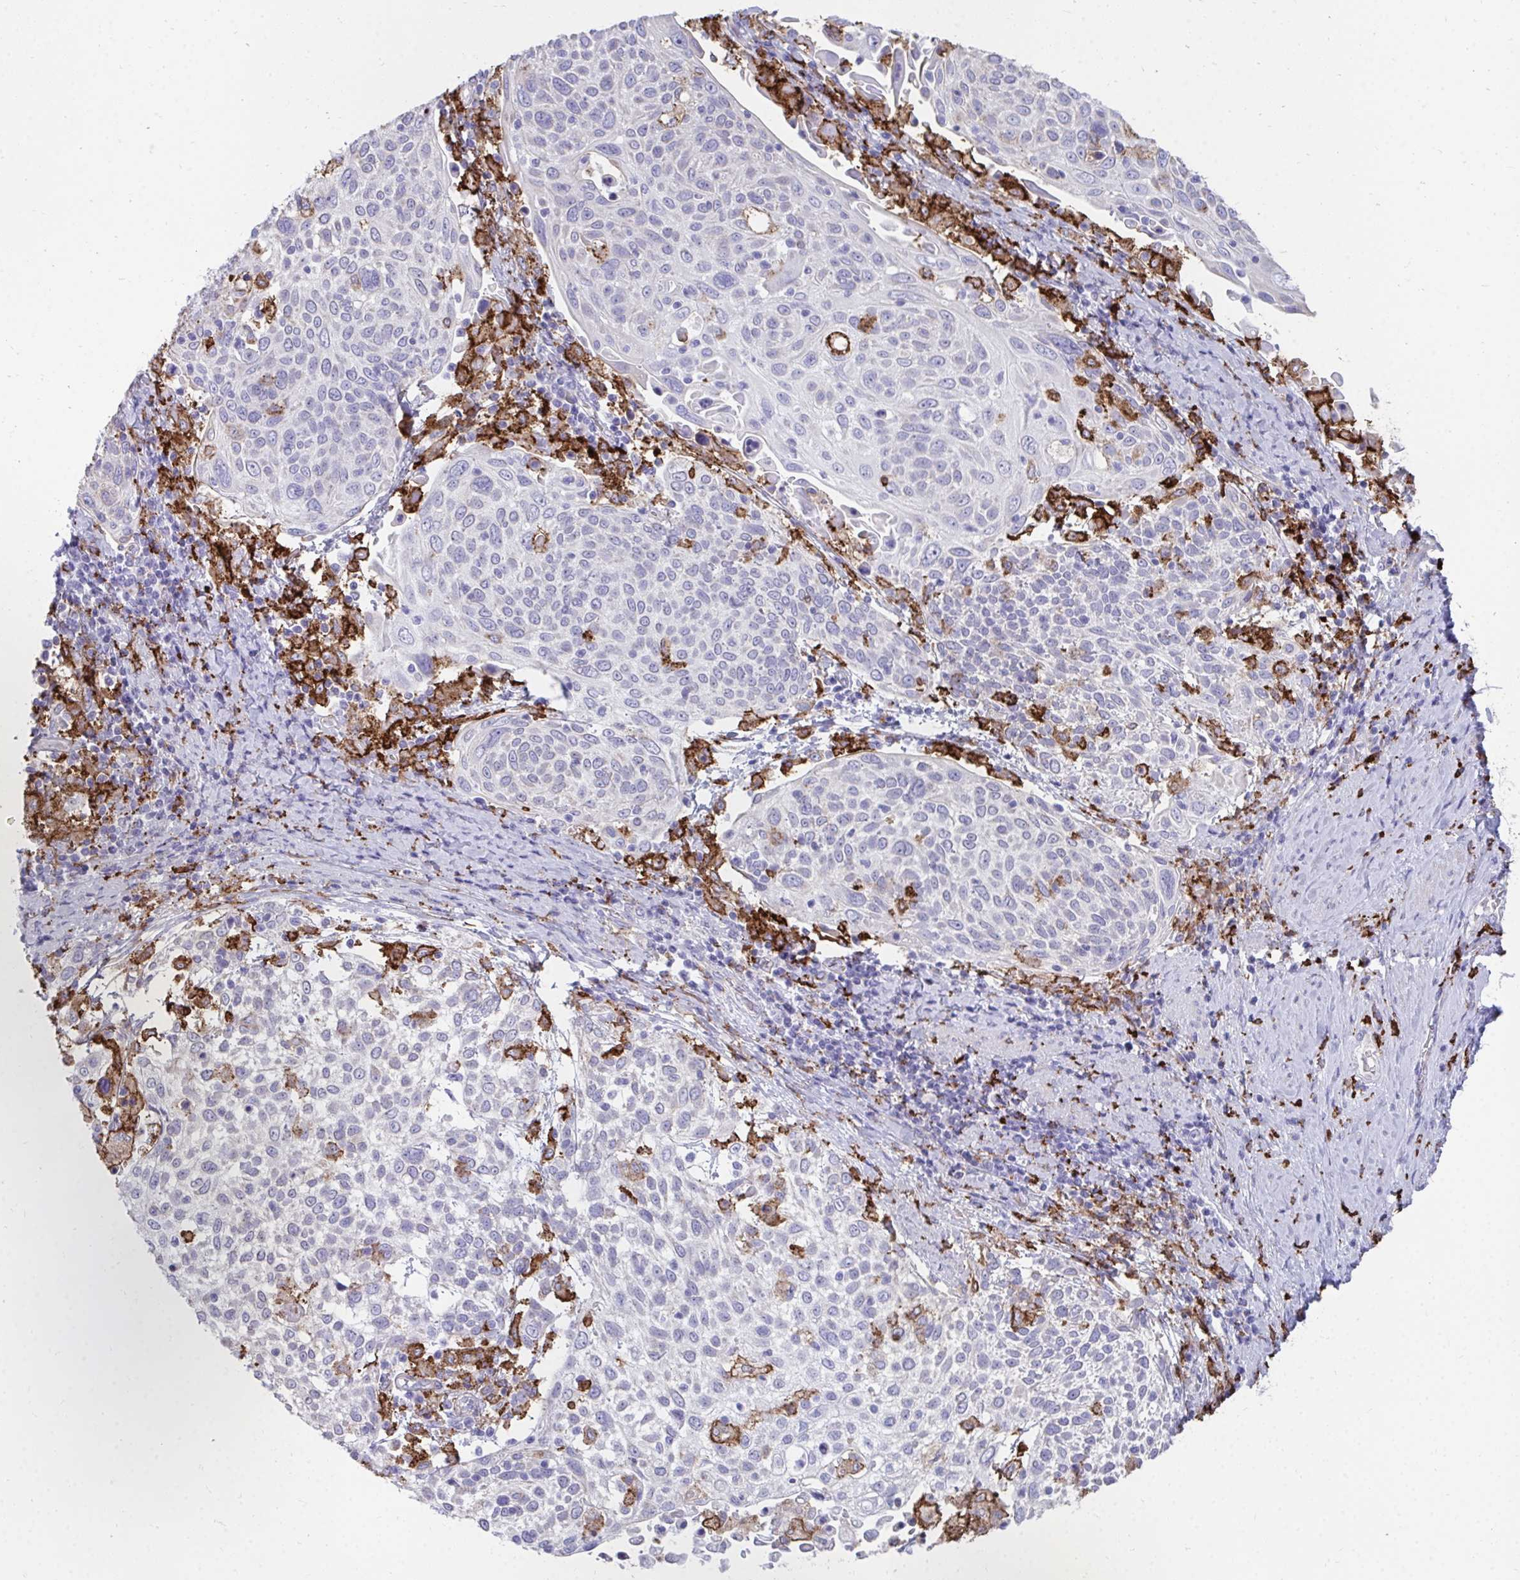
{"staining": {"intensity": "negative", "quantity": "none", "location": "none"}, "tissue": "cervical cancer", "cell_type": "Tumor cells", "image_type": "cancer", "snomed": [{"axis": "morphology", "description": "Squamous cell carcinoma, NOS"}, {"axis": "topography", "description": "Cervix"}], "caption": "IHC micrograph of neoplastic tissue: cervical cancer (squamous cell carcinoma) stained with DAB (3,3'-diaminobenzidine) demonstrates no significant protein positivity in tumor cells. (DAB immunohistochemistry visualized using brightfield microscopy, high magnification).", "gene": "CD163", "patient": {"sex": "female", "age": 61}}